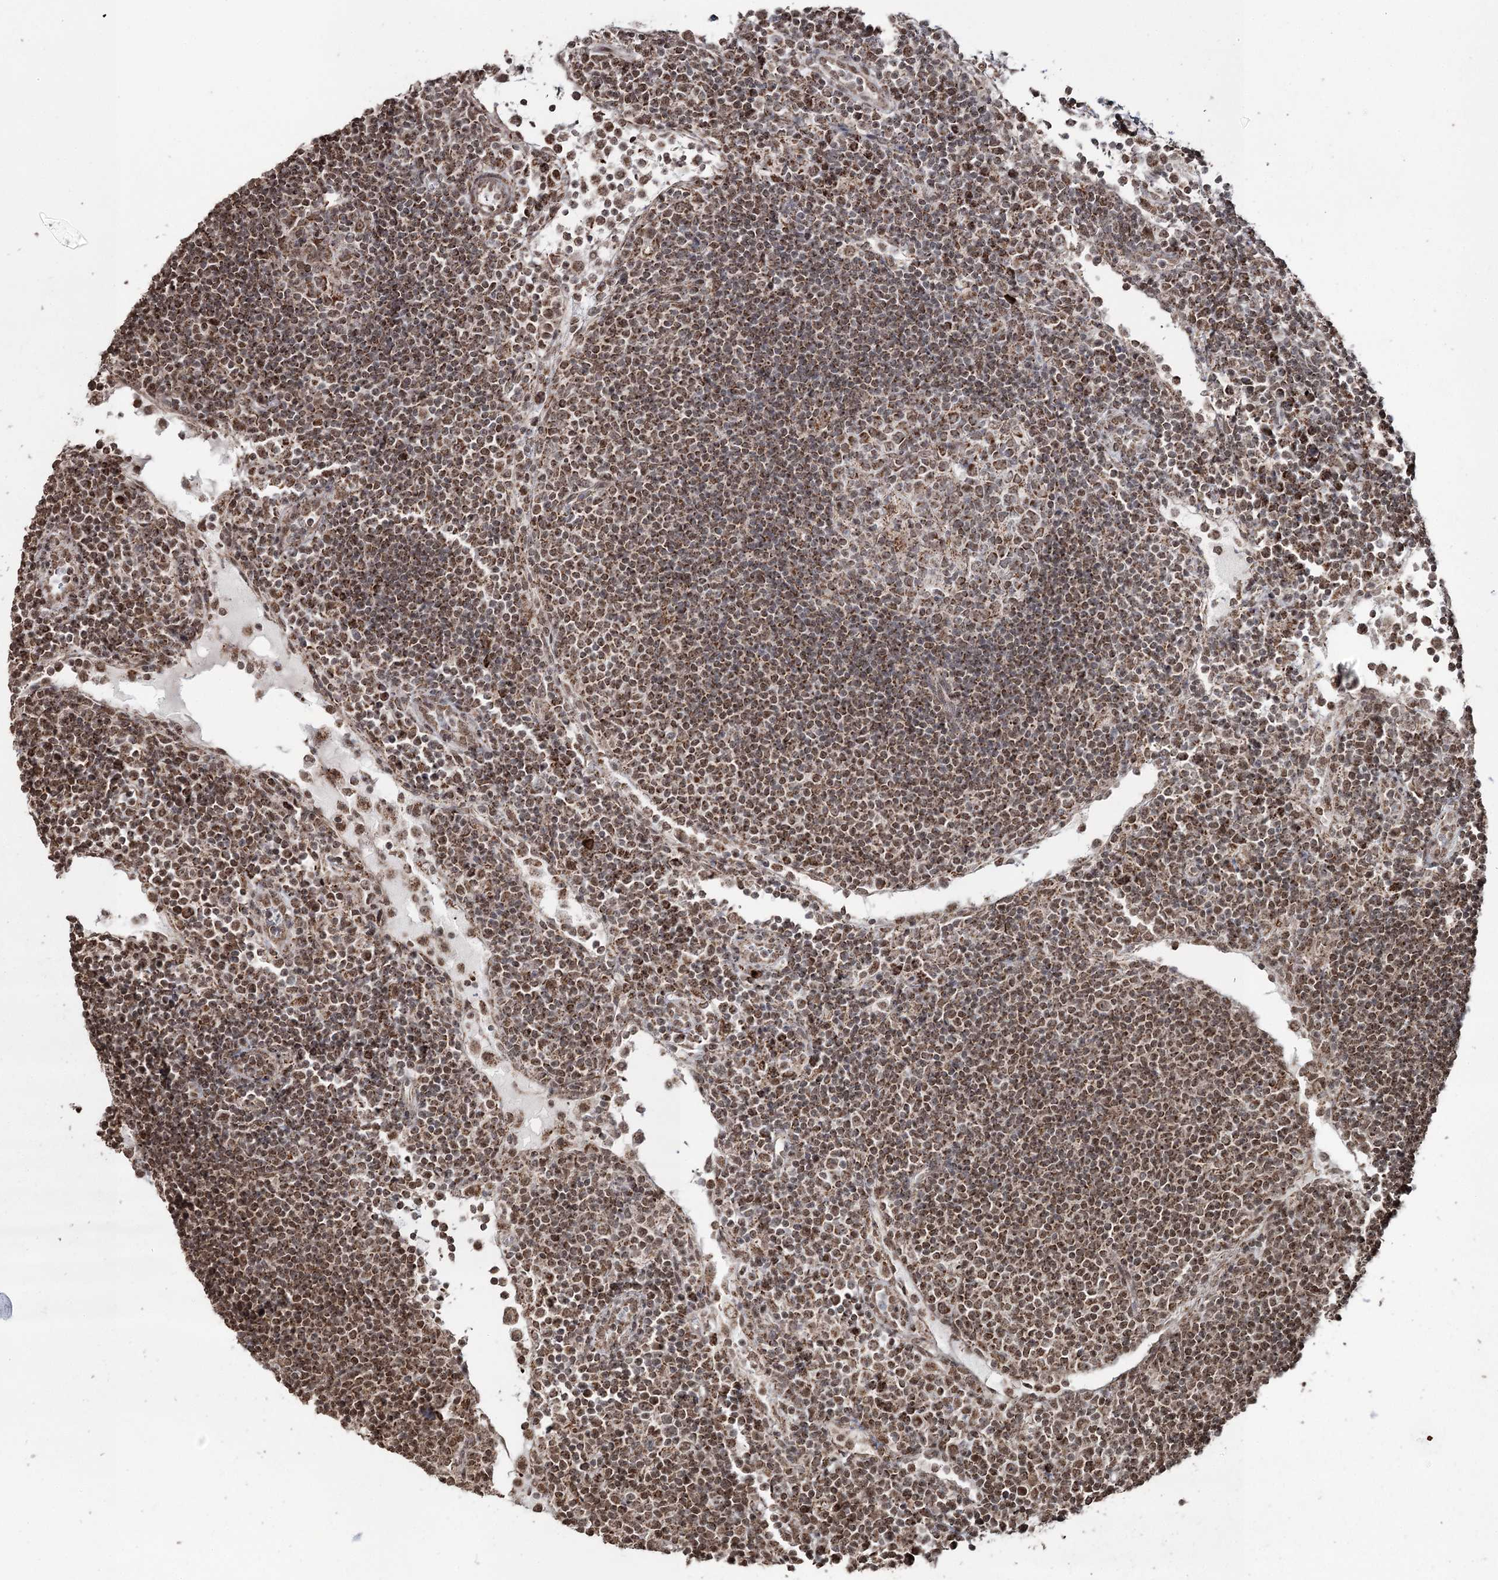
{"staining": {"intensity": "moderate", "quantity": ">75%", "location": "cytoplasmic/membranous"}, "tissue": "lymph node", "cell_type": "Germinal center cells", "image_type": "normal", "snomed": [{"axis": "morphology", "description": "Normal tissue, NOS"}, {"axis": "topography", "description": "Lymph node"}], "caption": "A medium amount of moderate cytoplasmic/membranous expression is present in about >75% of germinal center cells in unremarkable lymph node. (DAB (3,3'-diaminobenzidine) IHC with brightfield microscopy, high magnification).", "gene": "PDHX", "patient": {"sex": "female", "age": 53}}